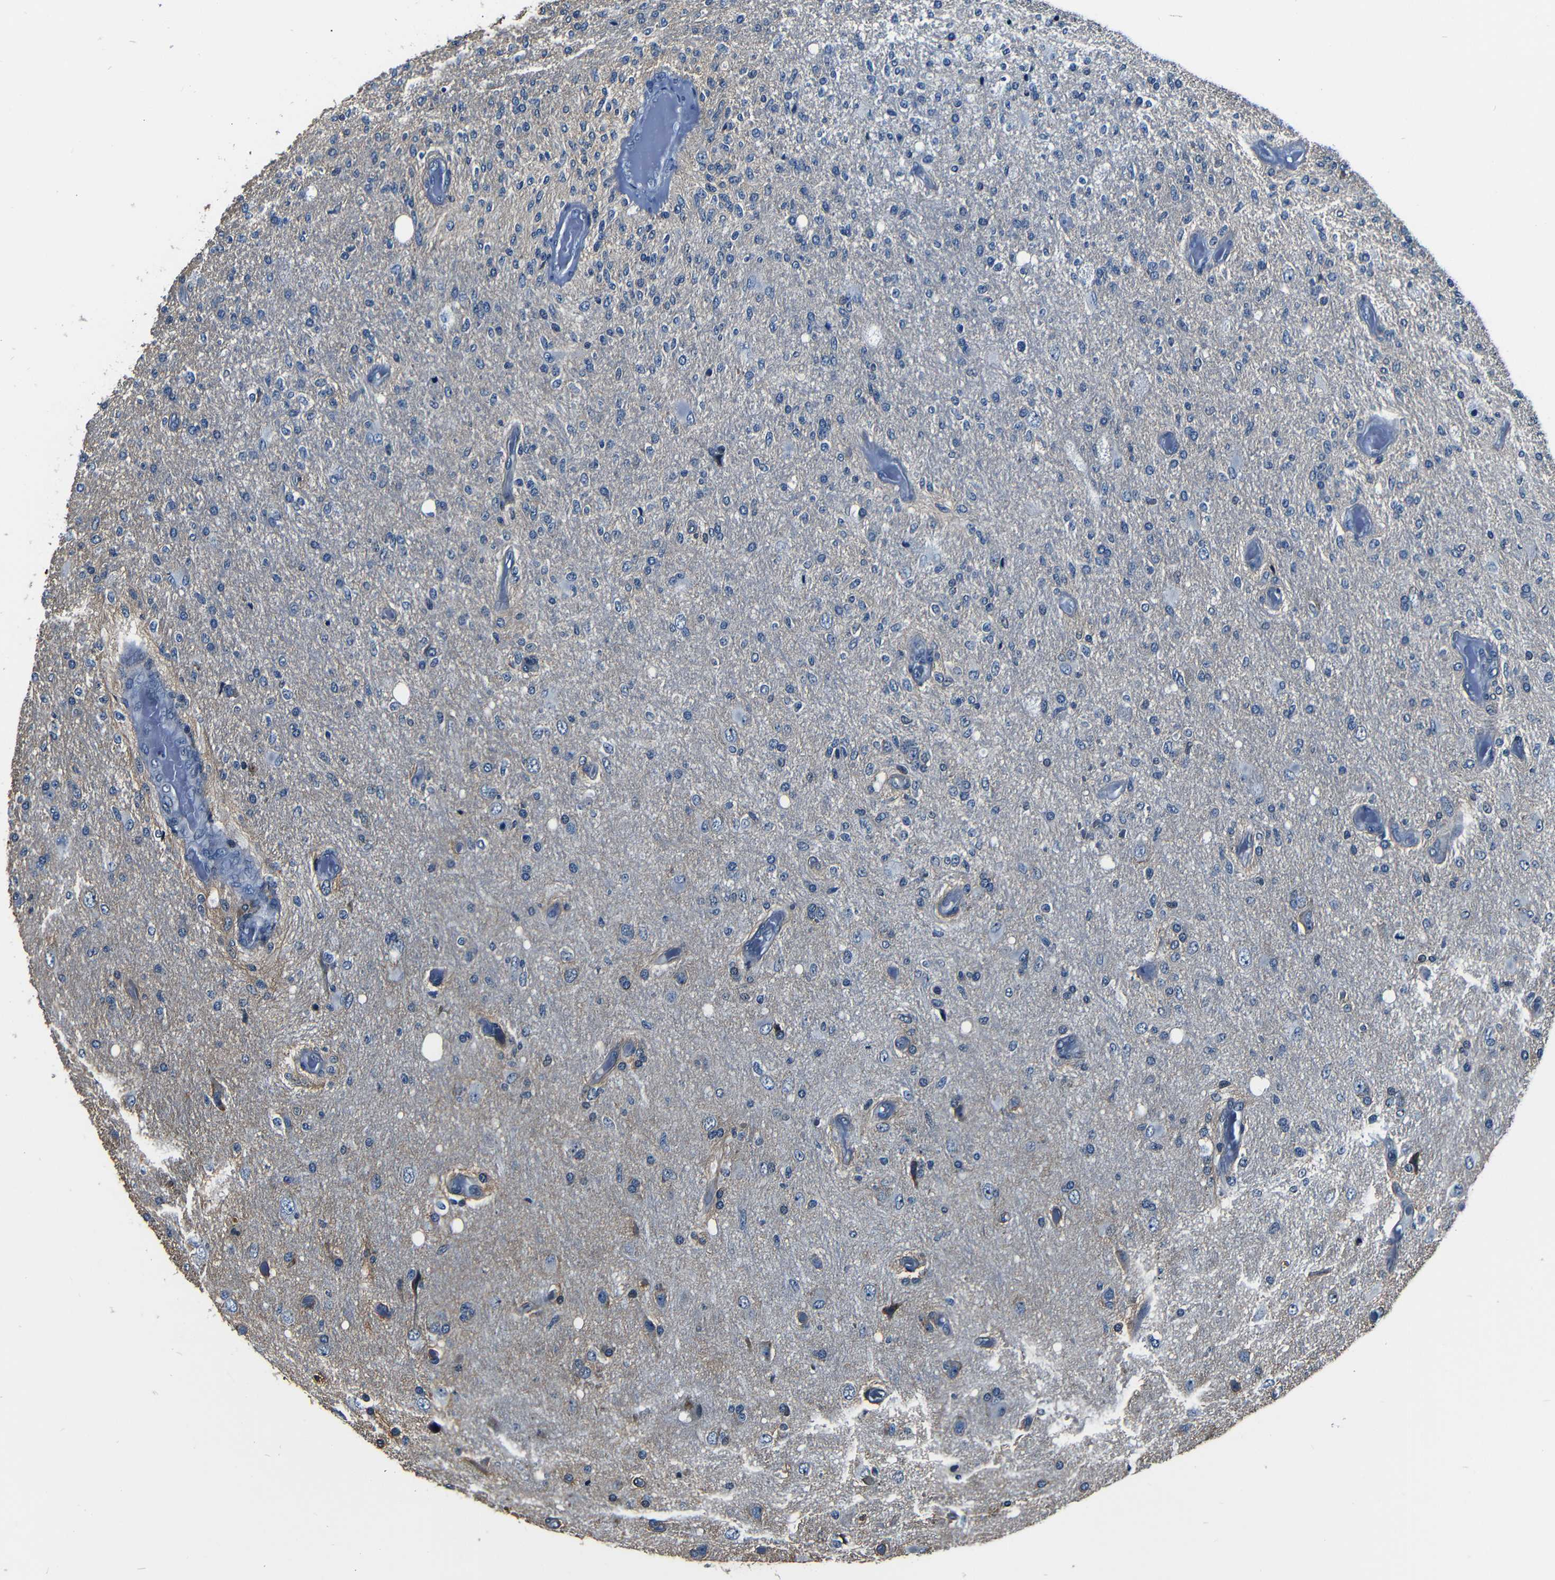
{"staining": {"intensity": "negative", "quantity": "none", "location": "none"}, "tissue": "glioma", "cell_type": "Tumor cells", "image_type": "cancer", "snomed": [{"axis": "morphology", "description": "Normal tissue, NOS"}, {"axis": "morphology", "description": "Glioma, malignant, High grade"}, {"axis": "topography", "description": "Cerebral cortex"}], "caption": "Protein analysis of high-grade glioma (malignant) exhibits no significant staining in tumor cells.", "gene": "NCBP3", "patient": {"sex": "male", "age": 77}}